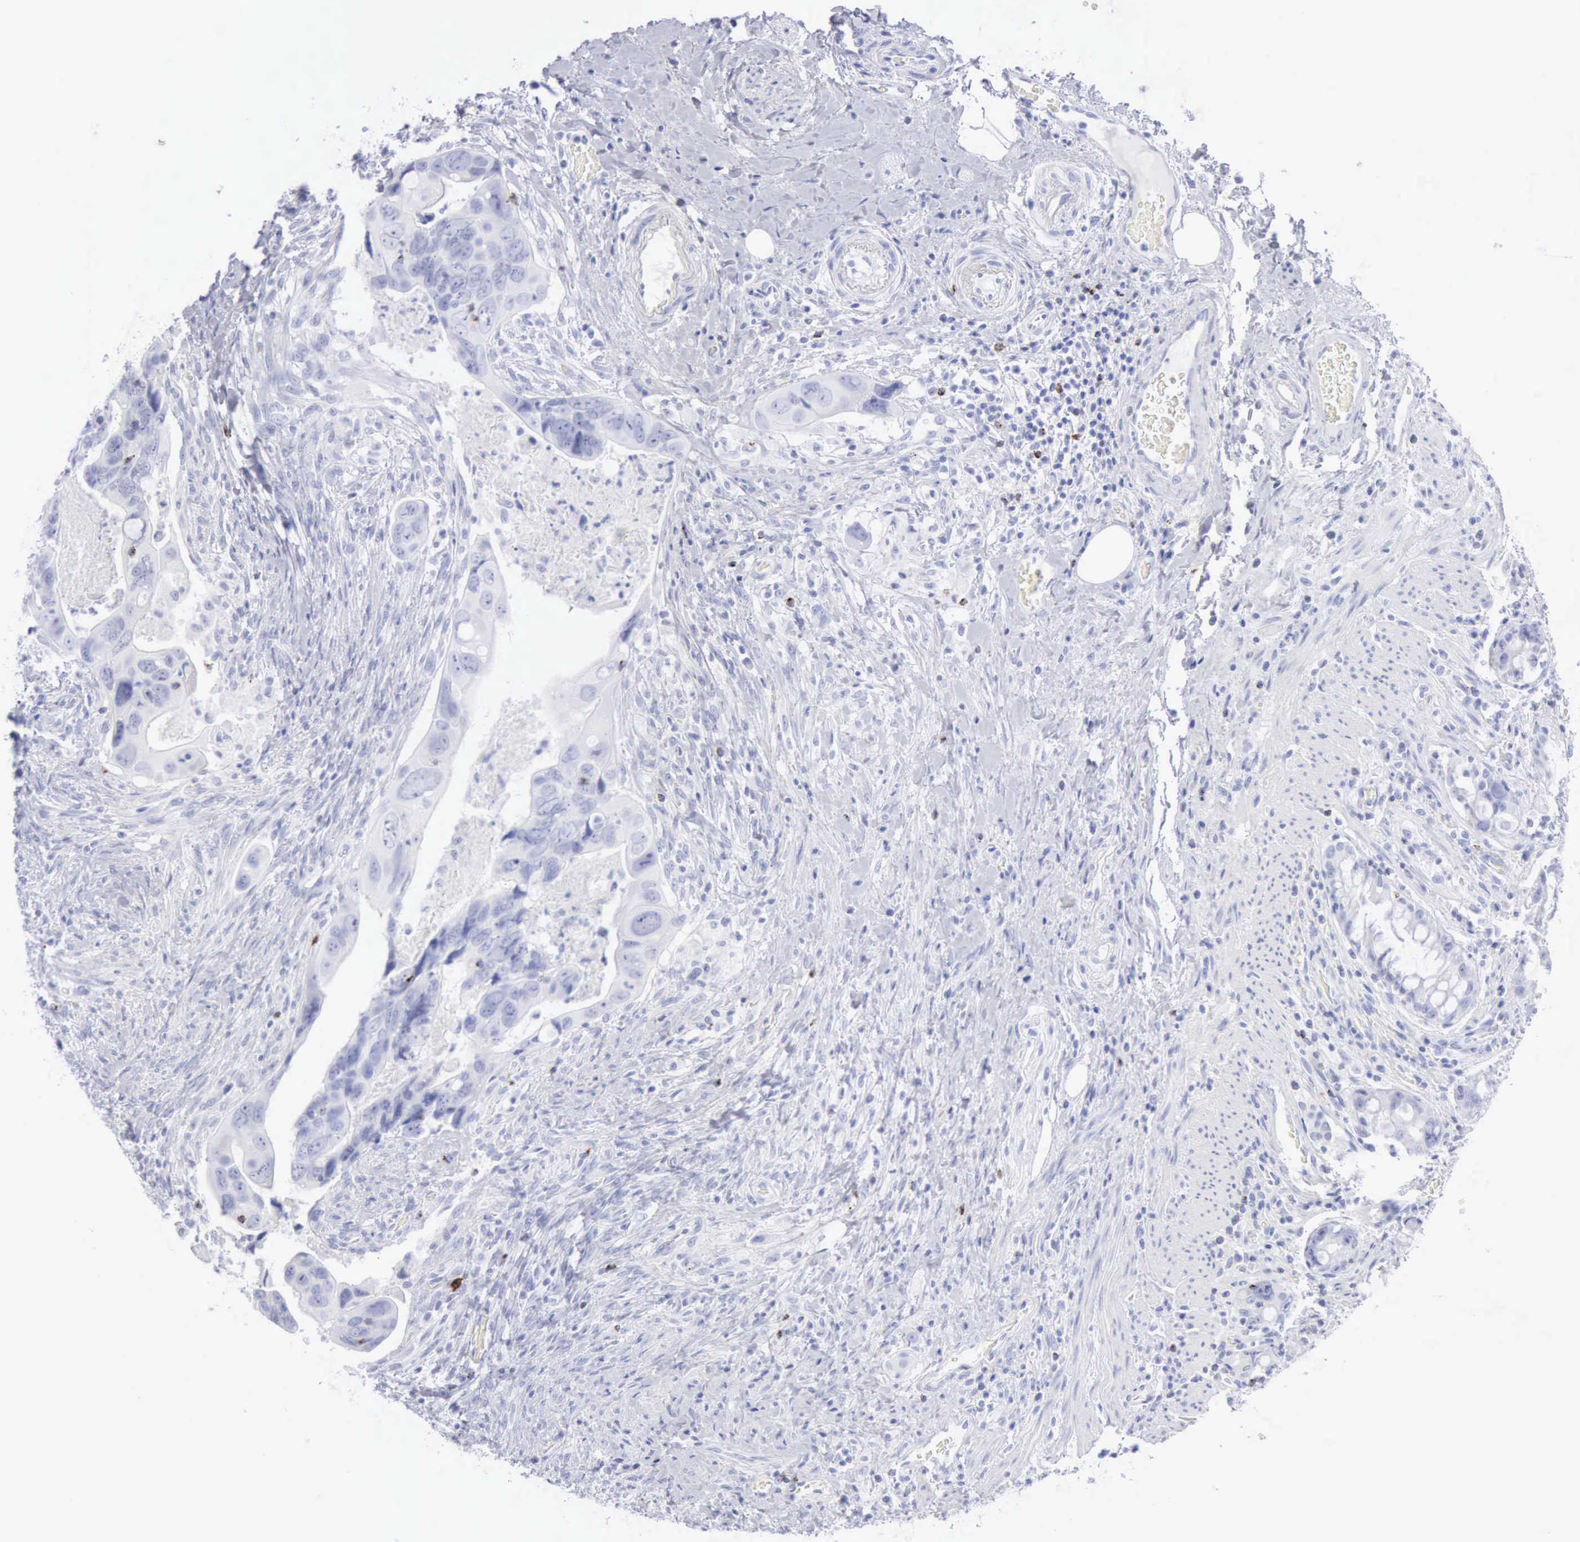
{"staining": {"intensity": "negative", "quantity": "none", "location": "none"}, "tissue": "colorectal cancer", "cell_type": "Tumor cells", "image_type": "cancer", "snomed": [{"axis": "morphology", "description": "Adenocarcinoma, NOS"}, {"axis": "topography", "description": "Rectum"}], "caption": "Tumor cells show no significant positivity in colorectal cancer (adenocarcinoma).", "gene": "GZMB", "patient": {"sex": "male", "age": 53}}